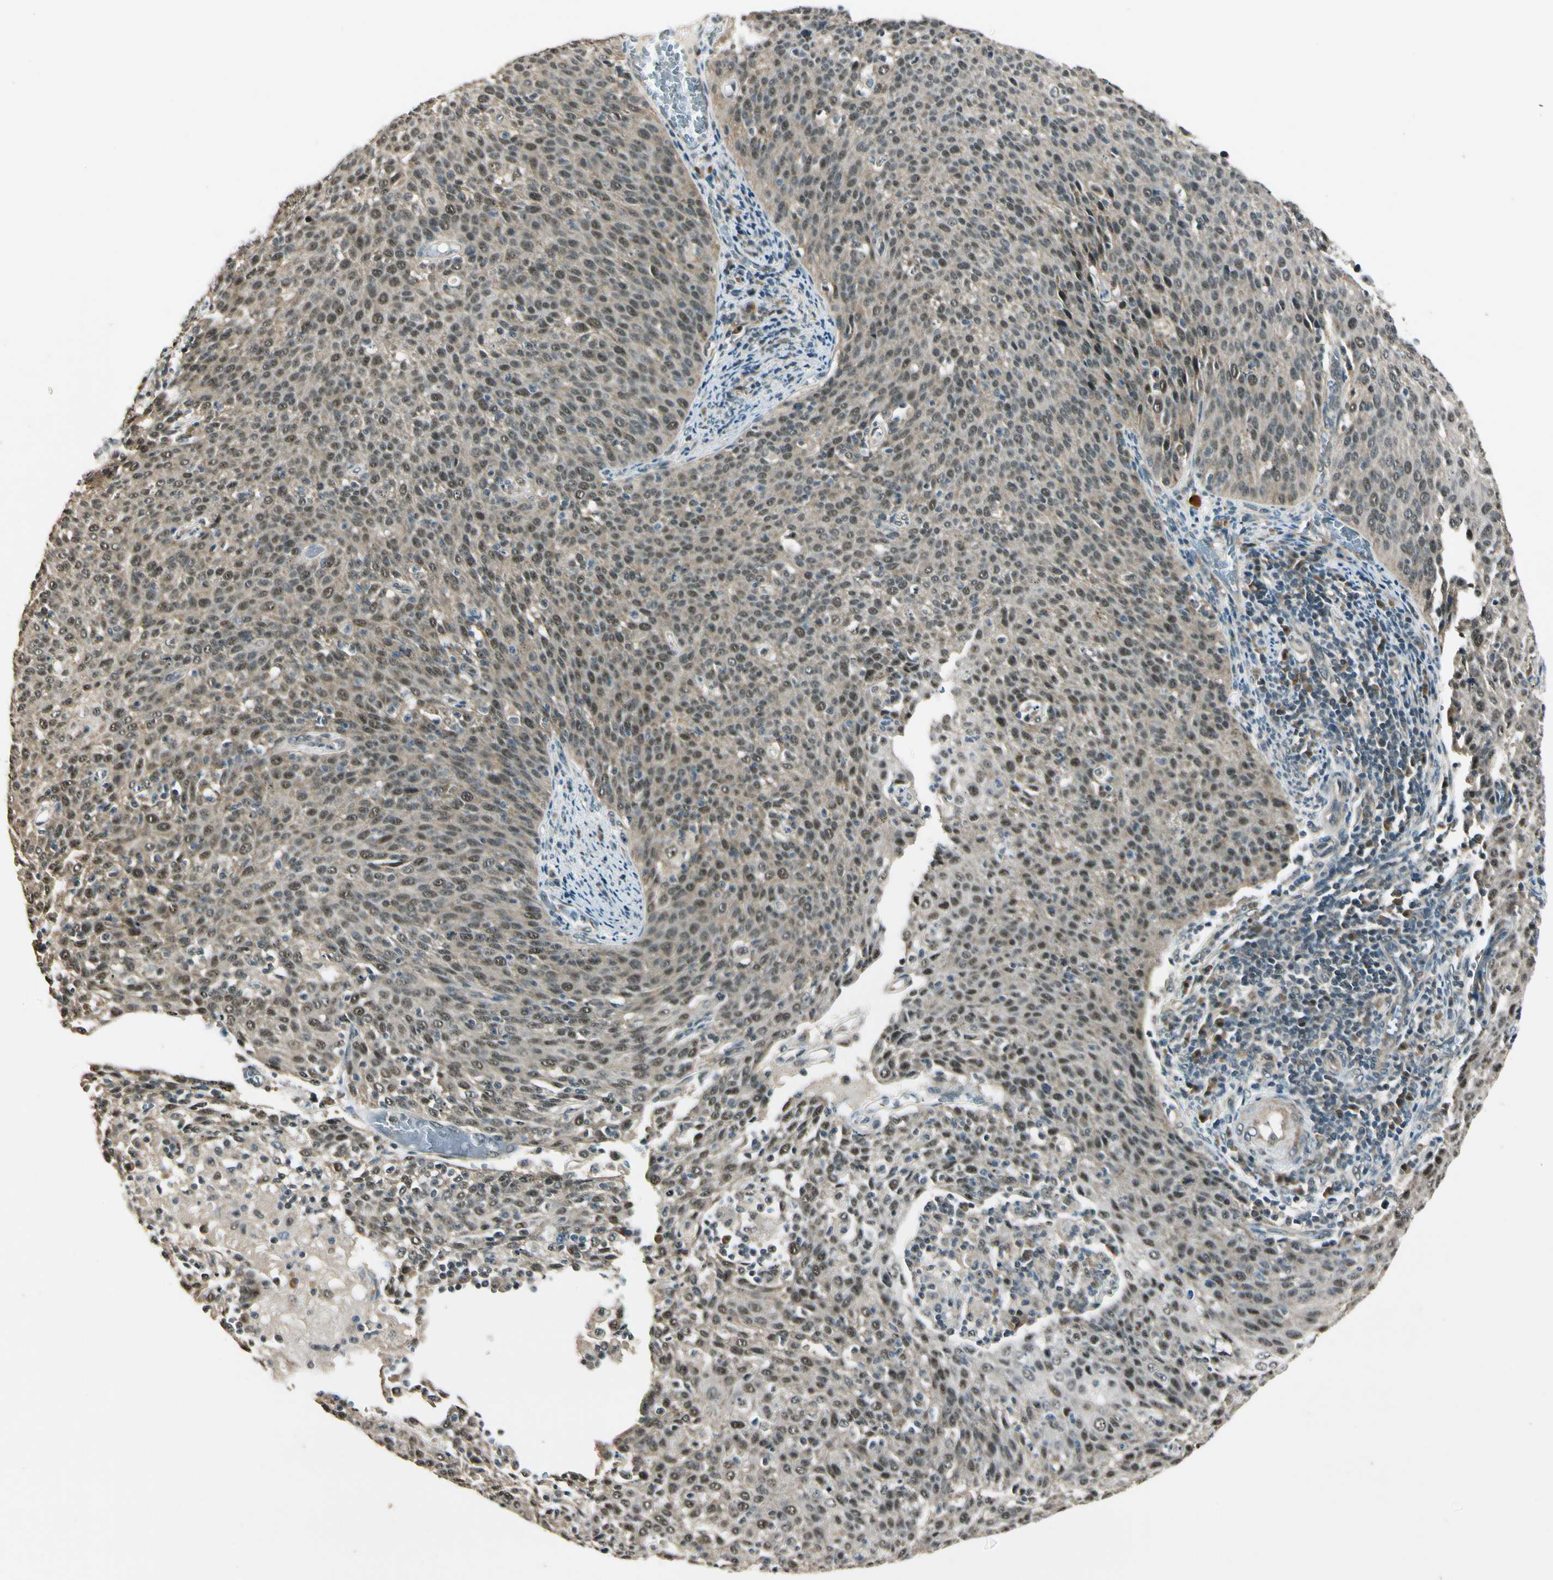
{"staining": {"intensity": "moderate", "quantity": ">75%", "location": "cytoplasmic/membranous,nuclear"}, "tissue": "cervical cancer", "cell_type": "Tumor cells", "image_type": "cancer", "snomed": [{"axis": "morphology", "description": "Squamous cell carcinoma, NOS"}, {"axis": "topography", "description": "Cervix"}], "caption": "The micrograph reveals a brown stain indicating the presence of a protein in the cytoplasmic/membranous and nuclear of tumor cells in cervical squamous cell carcinoma.", "gene": "MCPH1", "patient": {"sex": "female", "age": 38}}